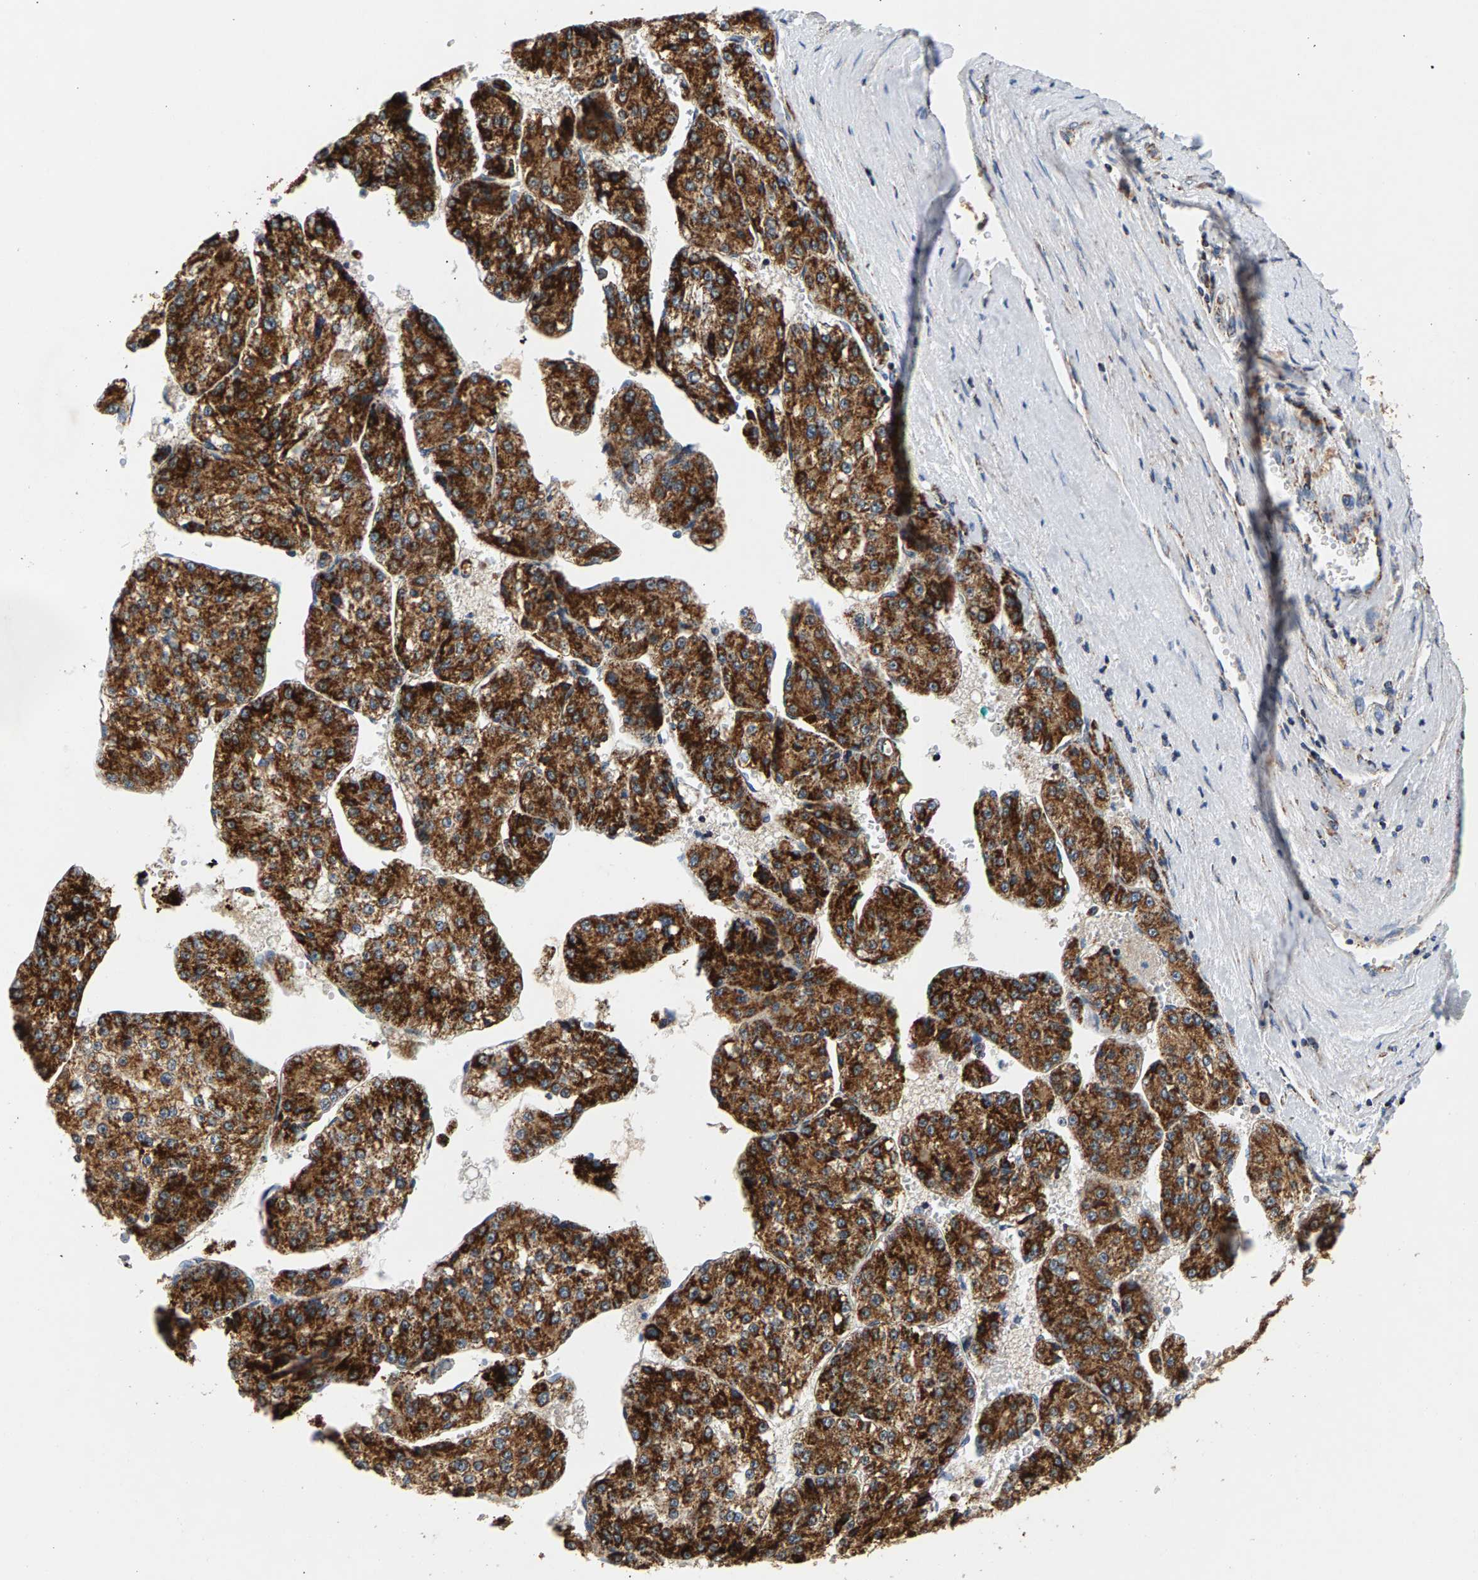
{"staining": {"intensity": "strong", "quantity": ">75%", "location": "cytoplasmic/membranous"}, "tissue": "liver cancer", "cell_type": "Tumor cells", "image_type": "cancer", "snomed": [{"axis": "morphology", "description": "Carcinoma, Hepatocellular, NOS"}, {"axis": "topography", "description": "Liver"}], "caption": "IHC micrograph of liver hepatocellular carcinoma stained for a protein (brown), which shows high levels of strong cytoplasmic/membranous staining in about >75% of tumor cells.", "gene": "PDE1A", "patient": {"sex": "female", "age": 73}}